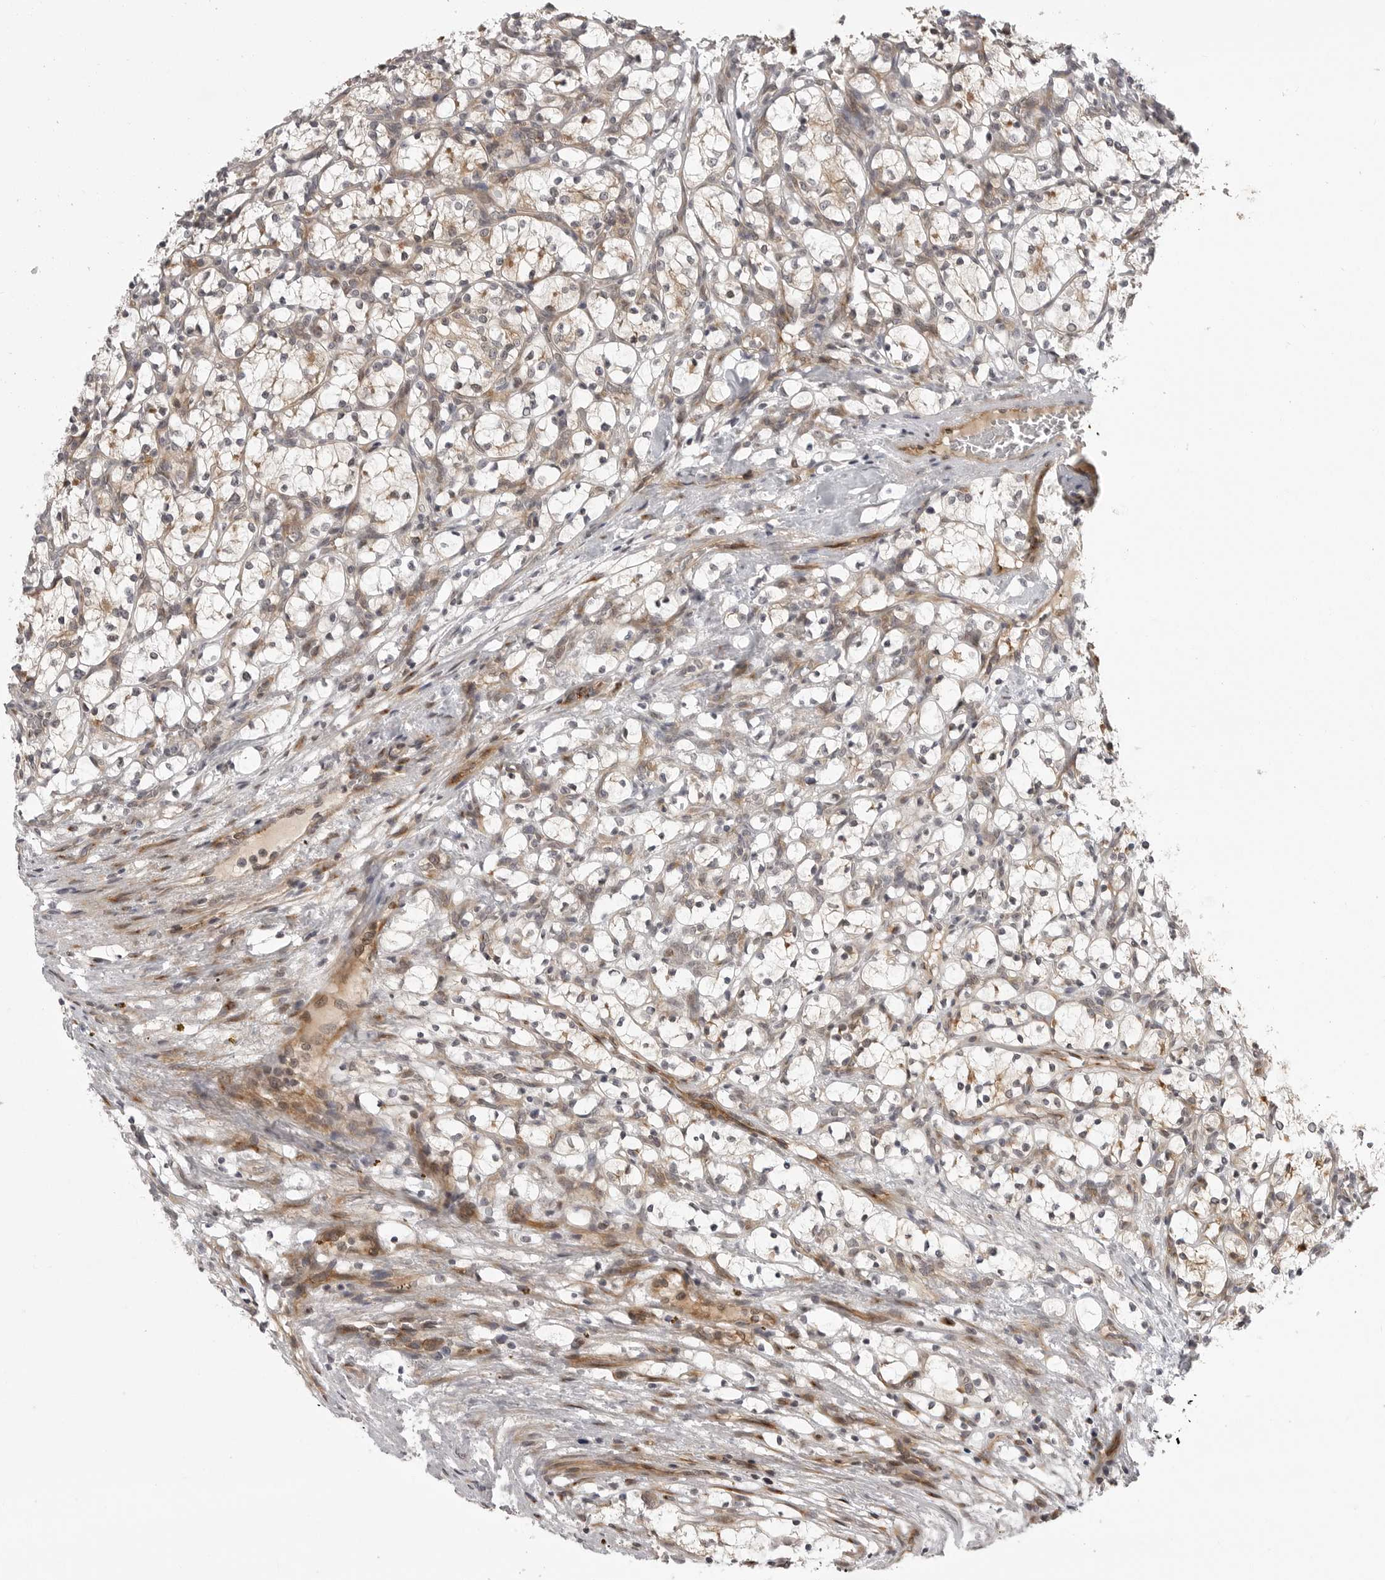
{"staining": {"intensity": "negative", "quantity": "none", "location": "none"}, "tissue": "renal cancer", "cell_type": "Tumor cells", "image_type": "cancer", "snomed": [{"axis": "morphology", "description": "Adenocarcinoma, NOS"}, {"axis": "topography", "description": "Kidney"}], "caption": "There is no significant positivity in tumor cells of renal adenocarcinoma.", "gene": "CD300LD", "patient": {"sex": "female", "age": 69}}